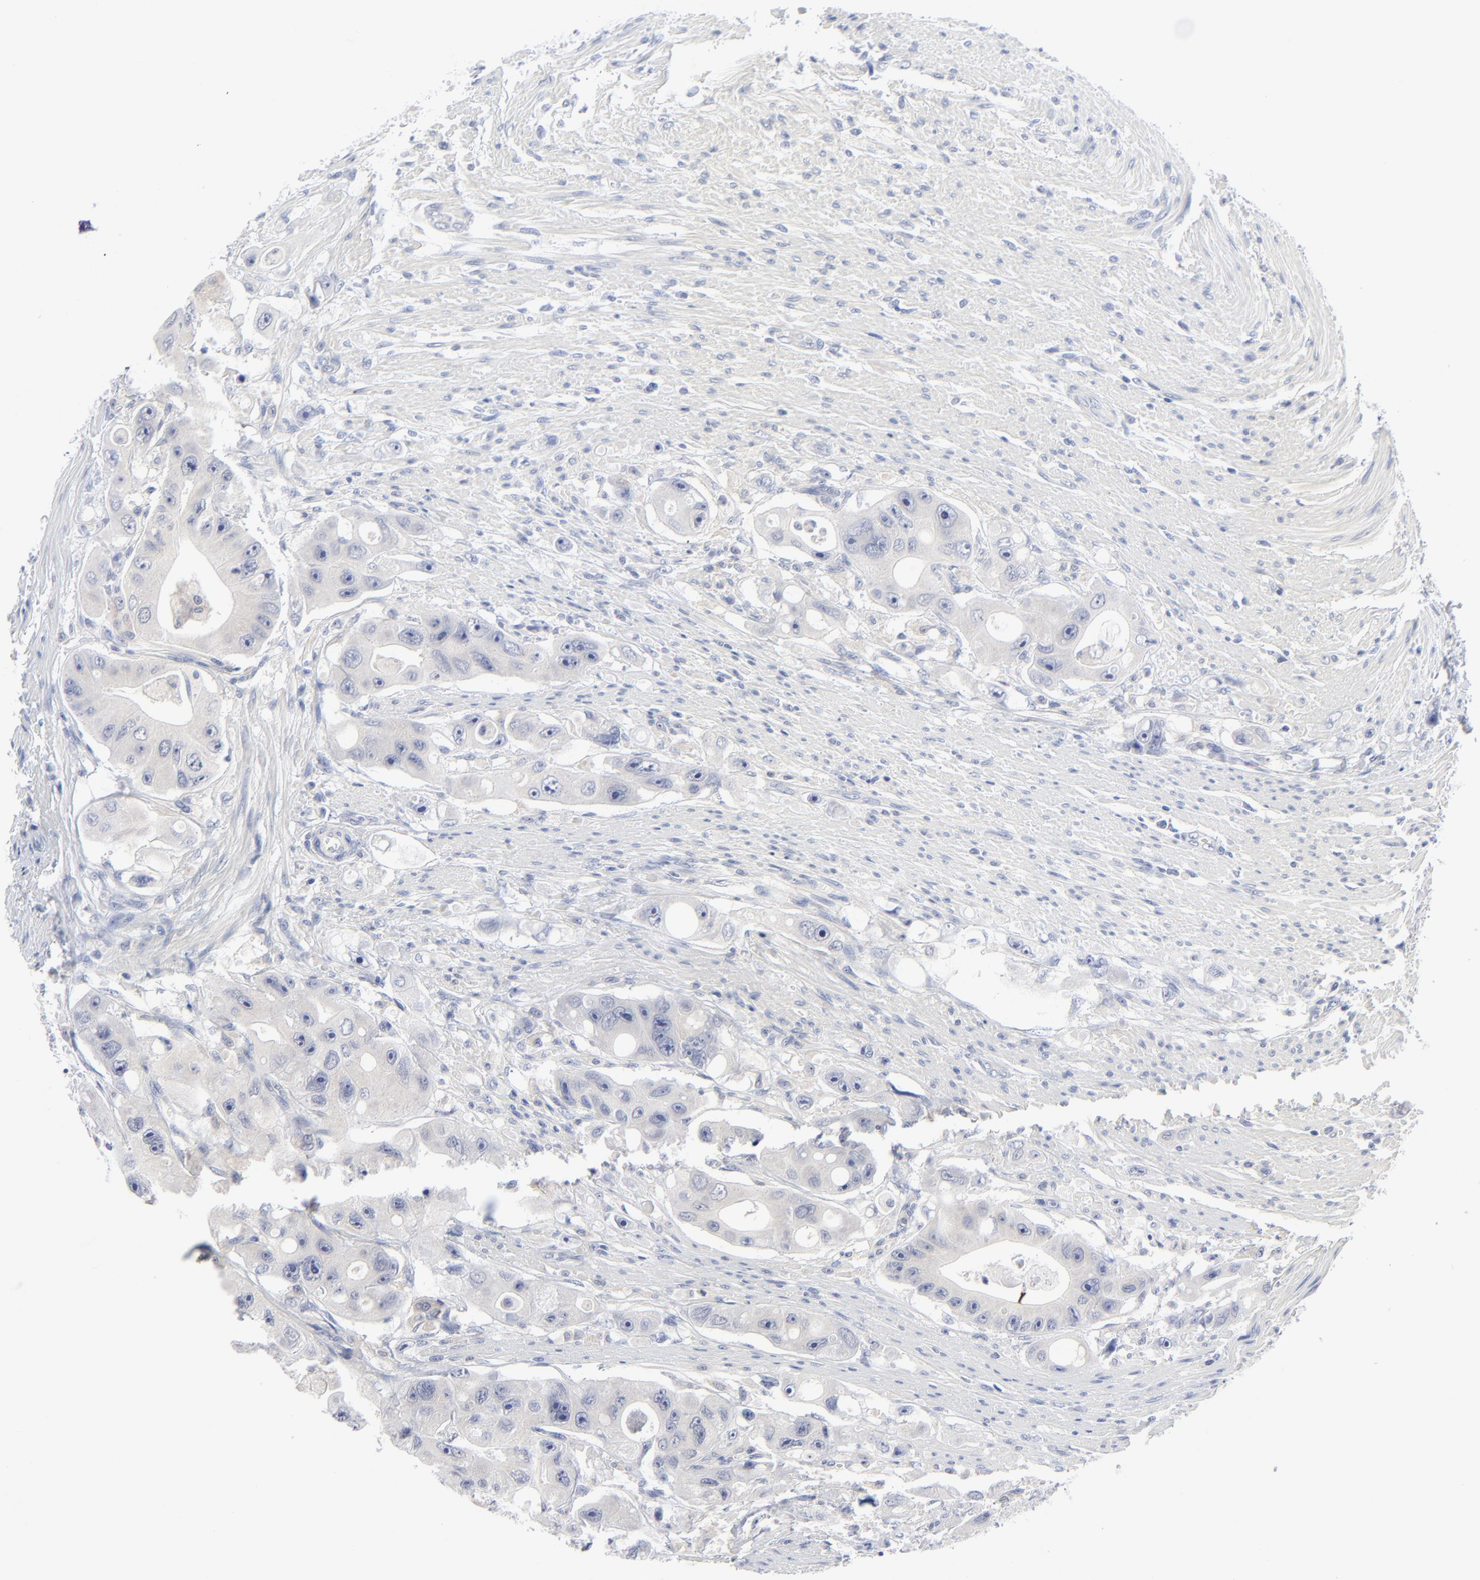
{"staining": {"intensity": "negative", "quantity": "none", "location": "none"}, "tissue": "colorectal cancer", "cell_type": "Tumor cells", "image_type": "cancer", "snomed": [{"axis": "morphology", "description": "Adenocarcinoma, NOS"}, {"axis": "topography", "description": "Colon"}], "caption": "Adenocarcinoma (colorectal) was stained to show a protein in brown. There is no significant expression in tumor cells.", "gene": "CLEC4G", "patient": {"sex": "female", "age": 46}}